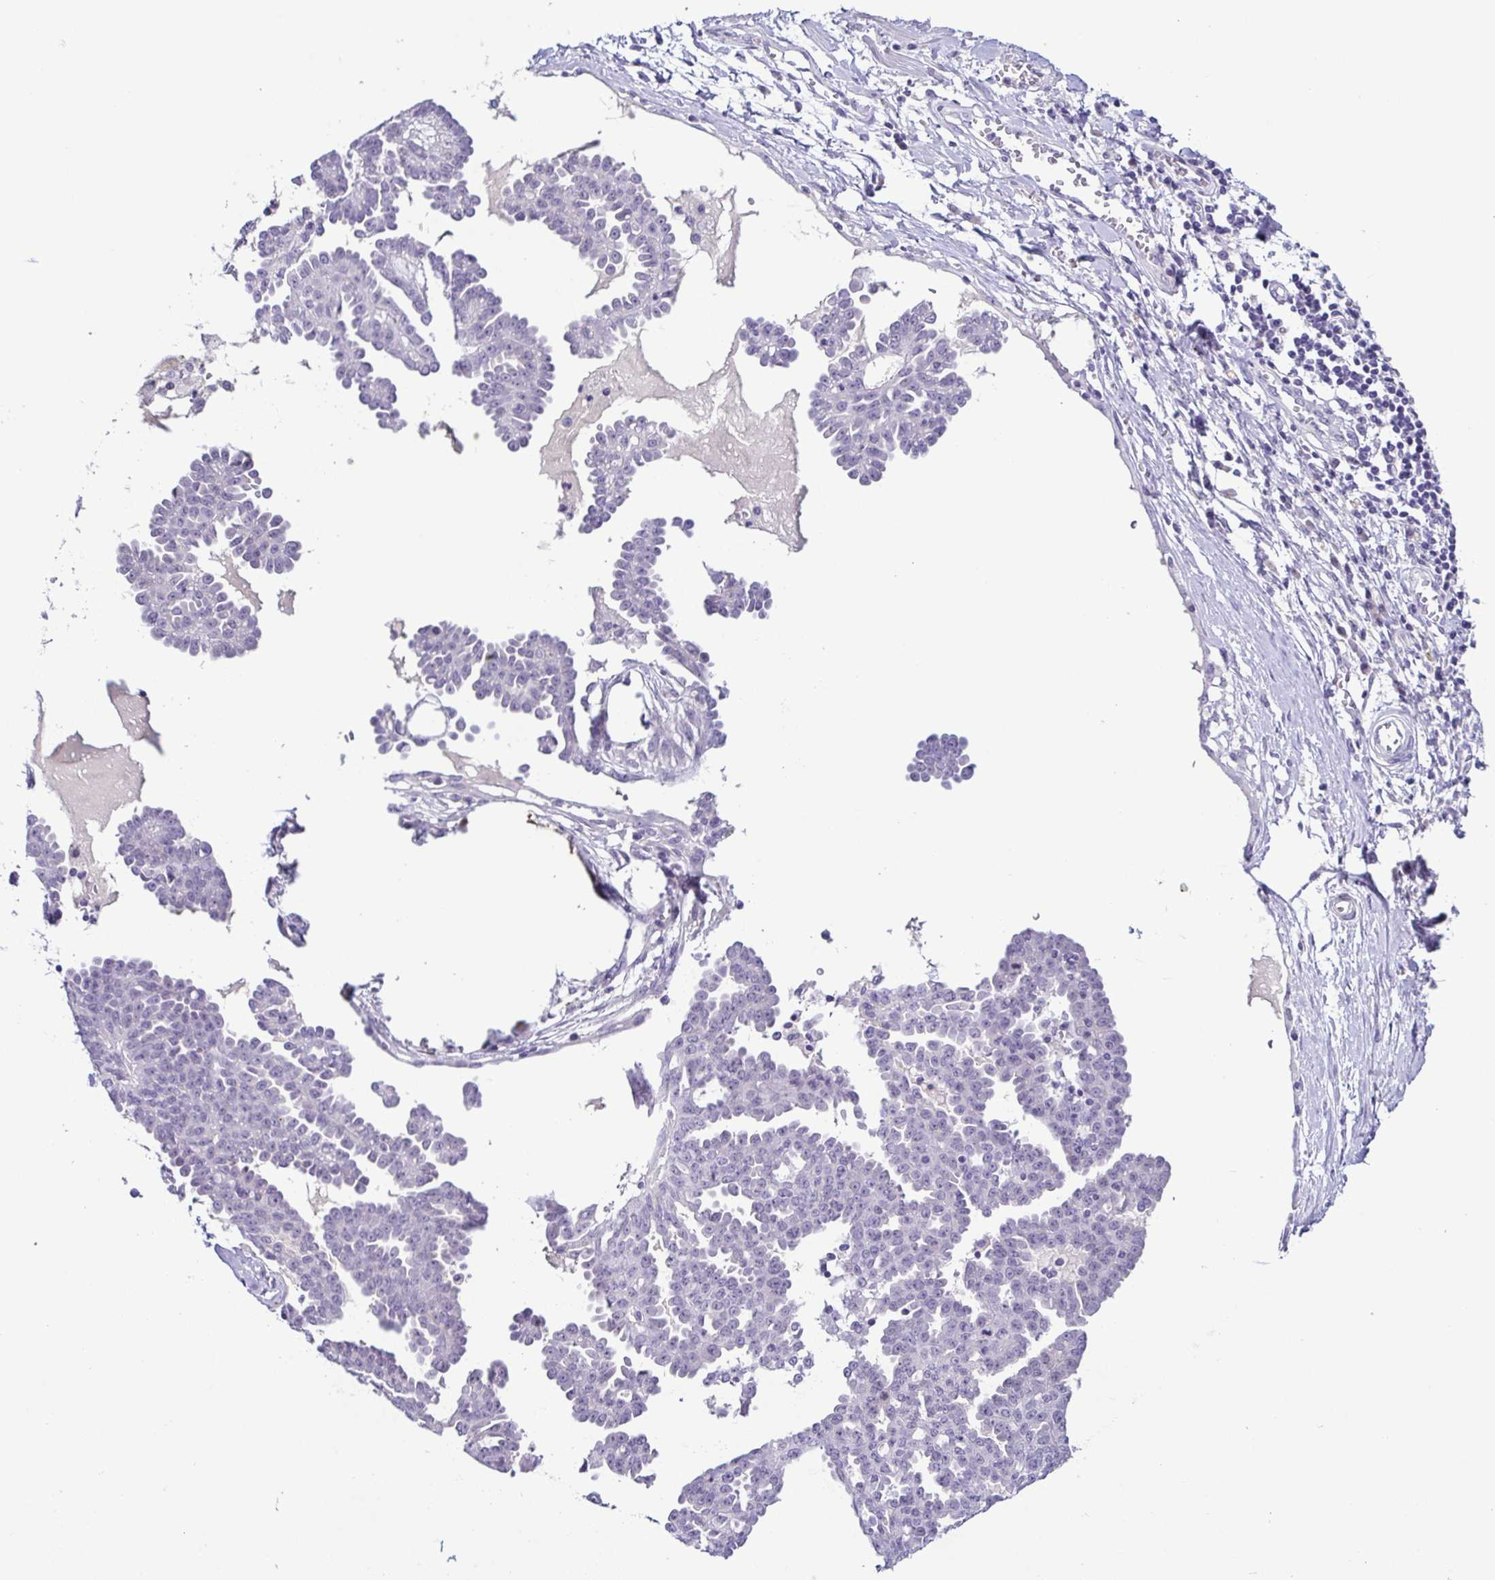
{"staining": {"intensity": "negative", "quantity": "none", "location": "none"}, "tissue": "ovarian cancer", "cell_type": "Tumor cells", "image_type": "cancer", "snomed": [{"axis": "morphology", "description": "Cystadenocarcinoma, serous, NOS"}, {"axis": "topography", "description": "Ovary"}], "caption": "Image shows no protein expression in tumor cells of serous cystadenocarcinoma (ovarian) tissue. (DAB (3,3'-diaminobenzidine) immunohistochemistry, high magnification).", "gene": "TERT", "patient": {"sex": "female", "age": 71}}